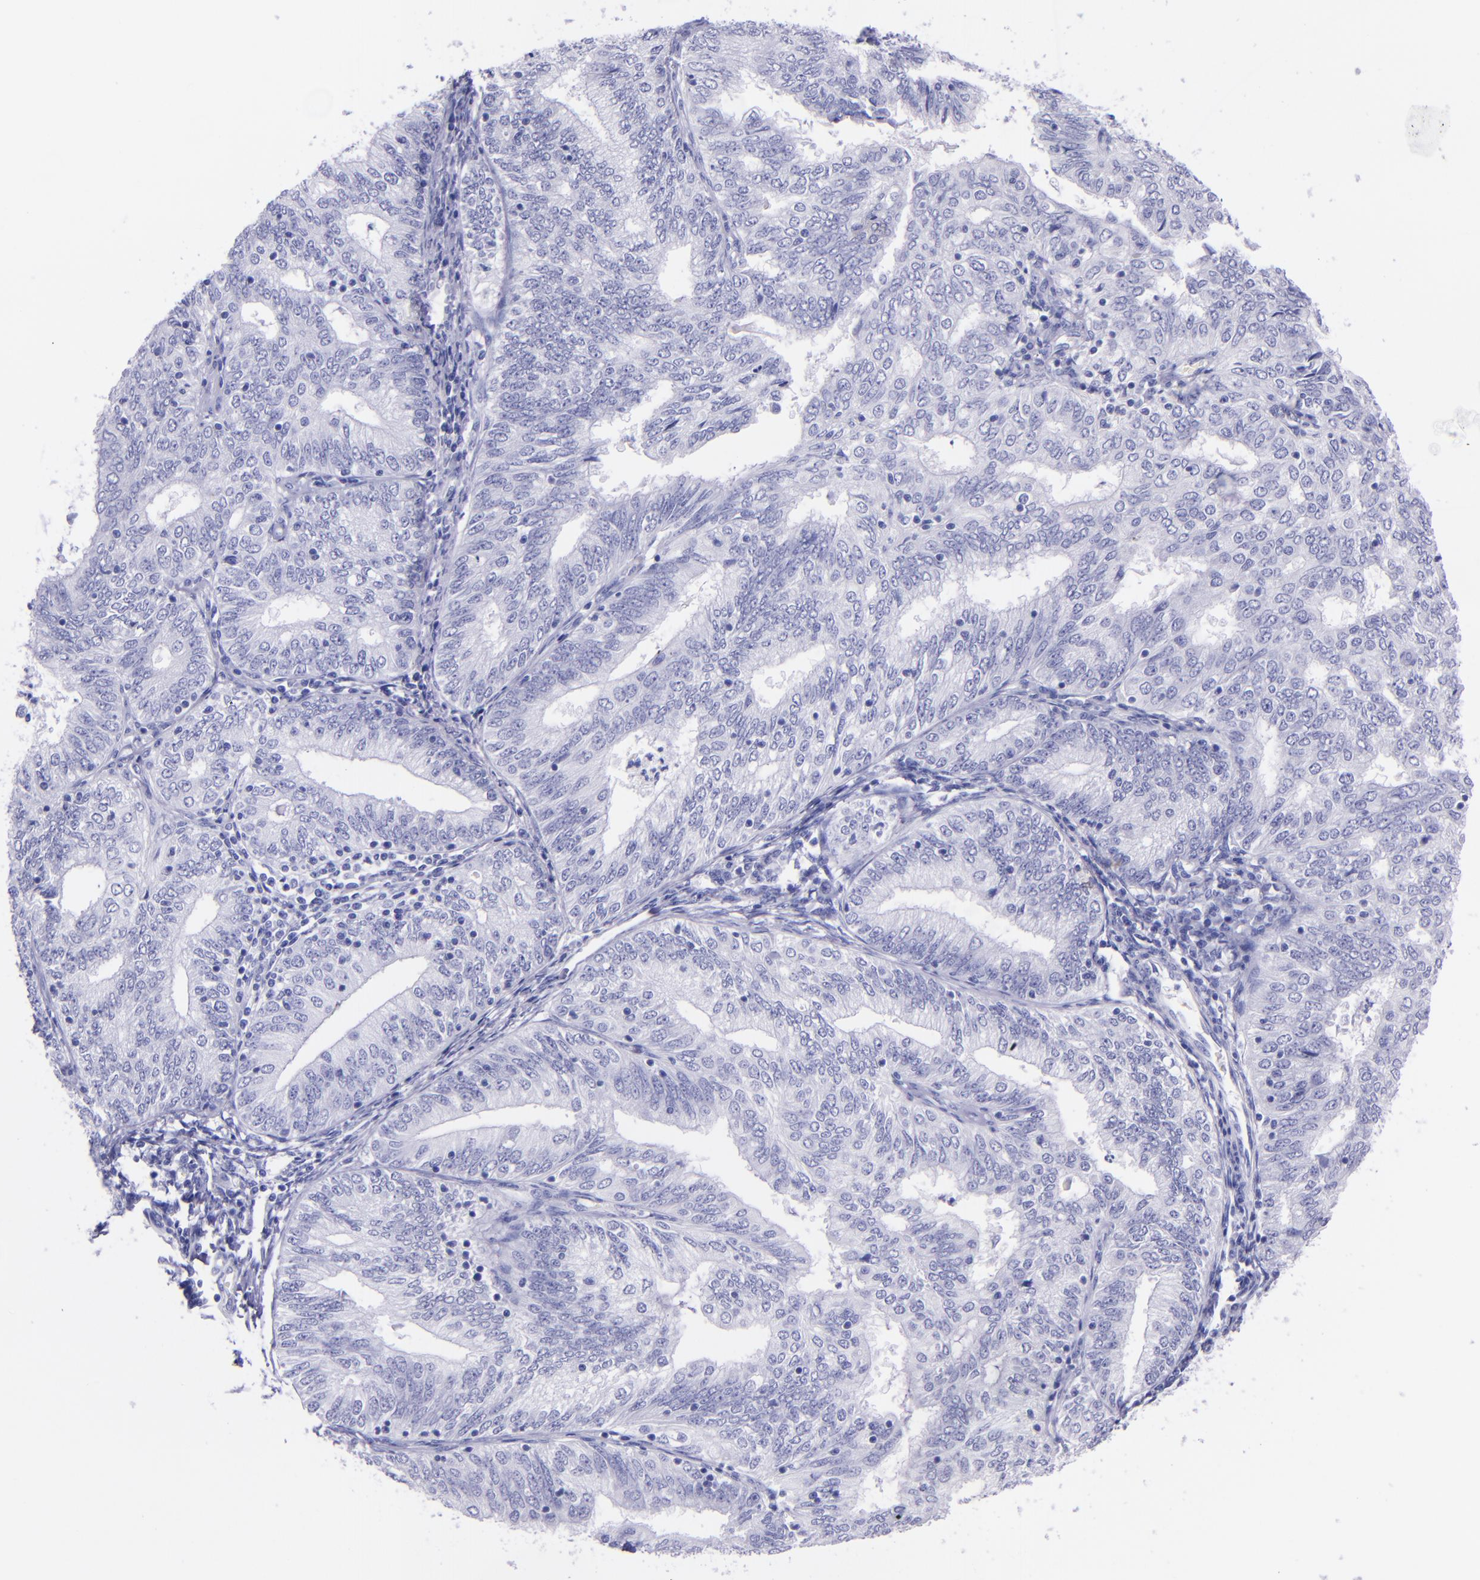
{"staining": {"intensity": "negative", "quantity": "none", "location": "none"}, "tissue": "endometrial cancer", "cell_type": "Tumor cells", "image_type": "cancer", "snomed": [{"axis": "morphology", "description": "Adenocarcinoma, NOS"}, {"axis": "topography", "description": "Endometrium"}], "caption": "IHC image of human endometrial cancer stained for a protein (brown), which shows no expression in tumor cells.", "gene": "MBP", "patient": {"sex": "female", "age": 69}}